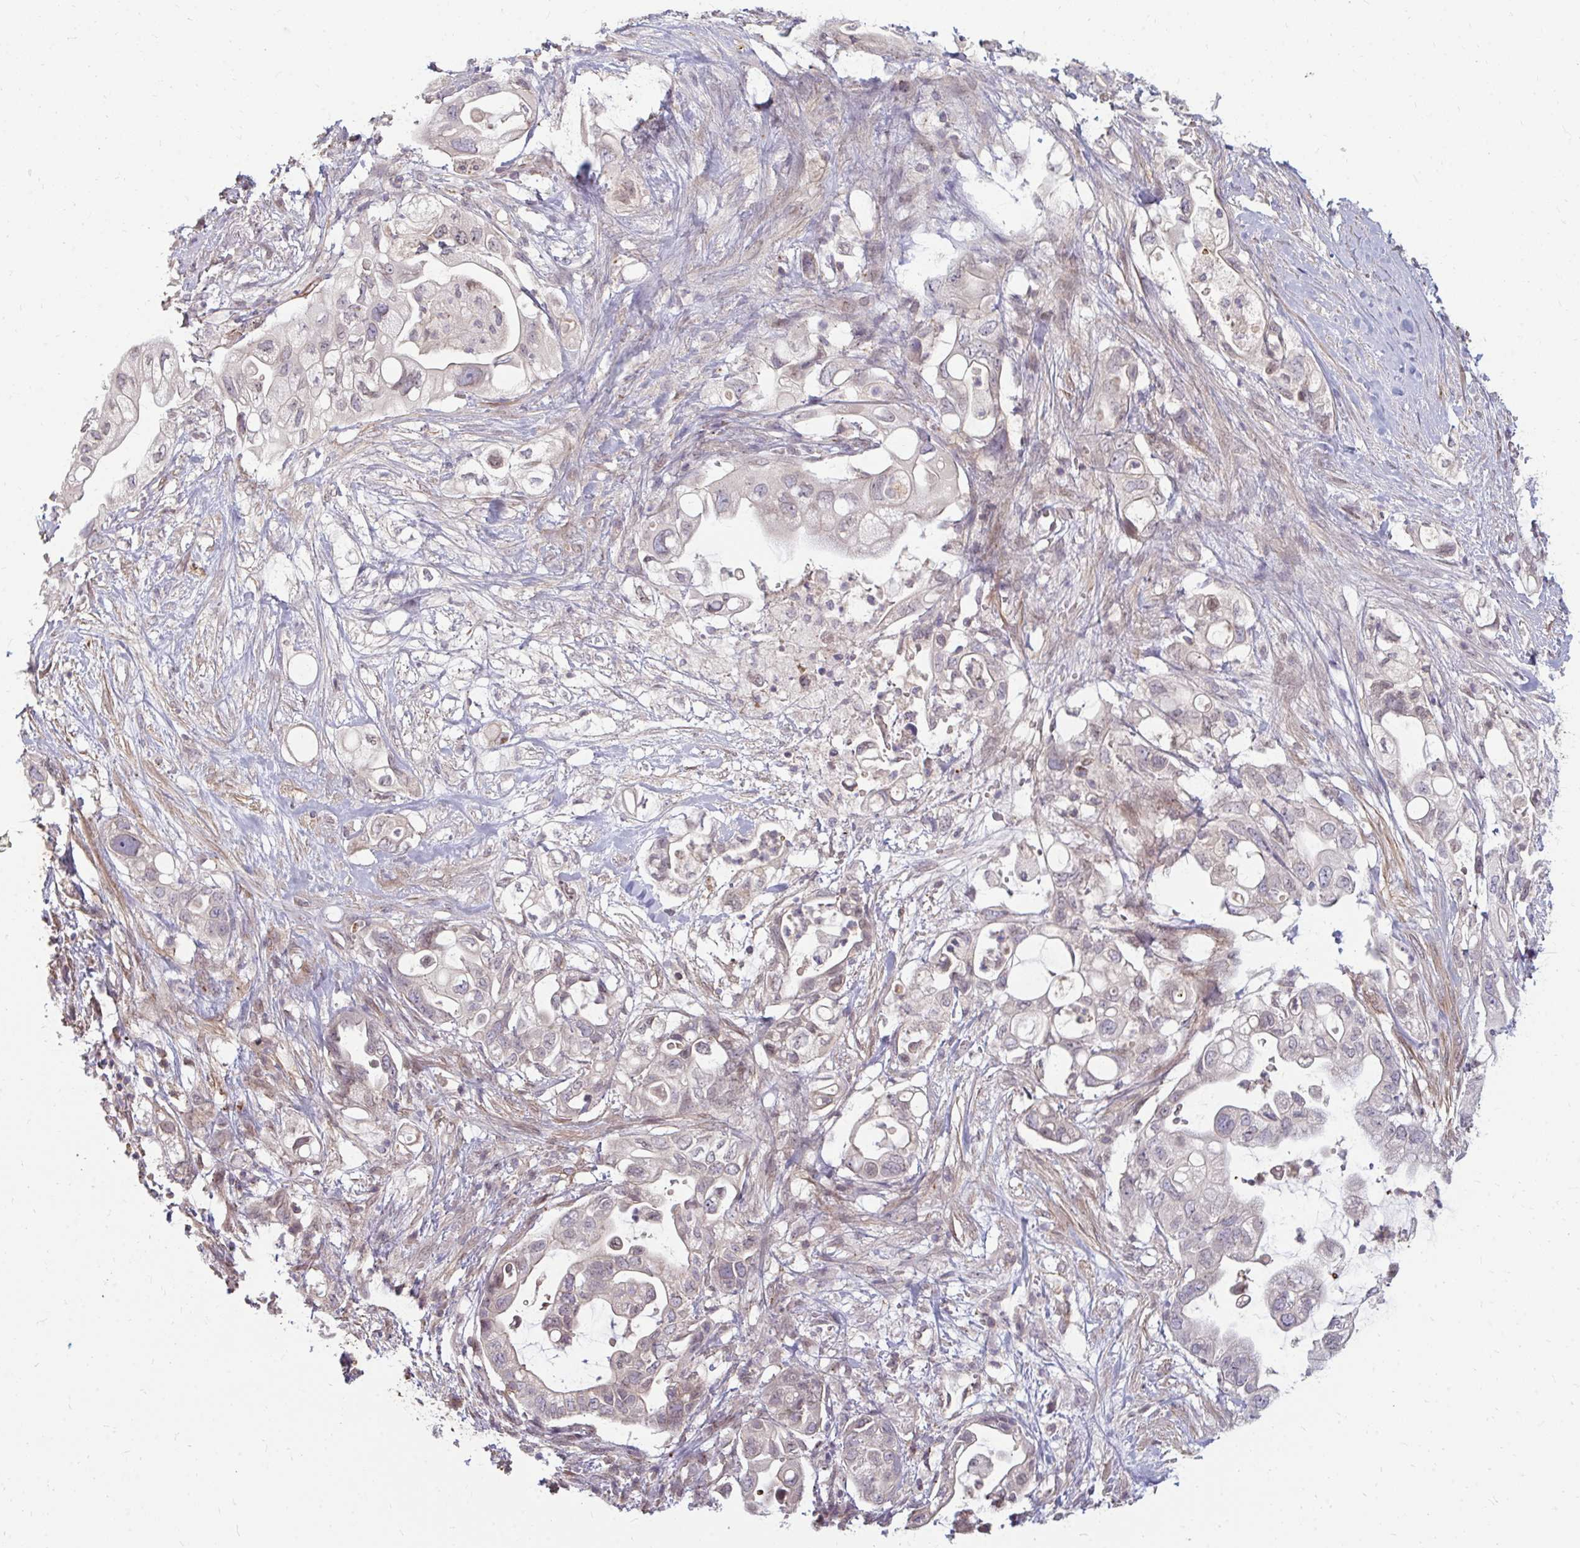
{"staining": {"intensity": "weak", "quantity": "<25%", "location": "cytoplasmic/membranous"}, "tissue": "pancreatic cancer", "cell_type": "Tumor cells", "image_type": "cancer", "snomed": [{"axis": "morphology", "description": "Adenocarcinoma, NOS"}, {"axis": "topography", "description": "Pancreas"}], "caption": "High power microscopy micrograph of an immunohistochemistry photomicrograph of pancreatic adenocarcinoma, revealing no significant positivity in tumor cells.", "gene": "GPC5", "patient": {"sex": "female", "age": 72}}